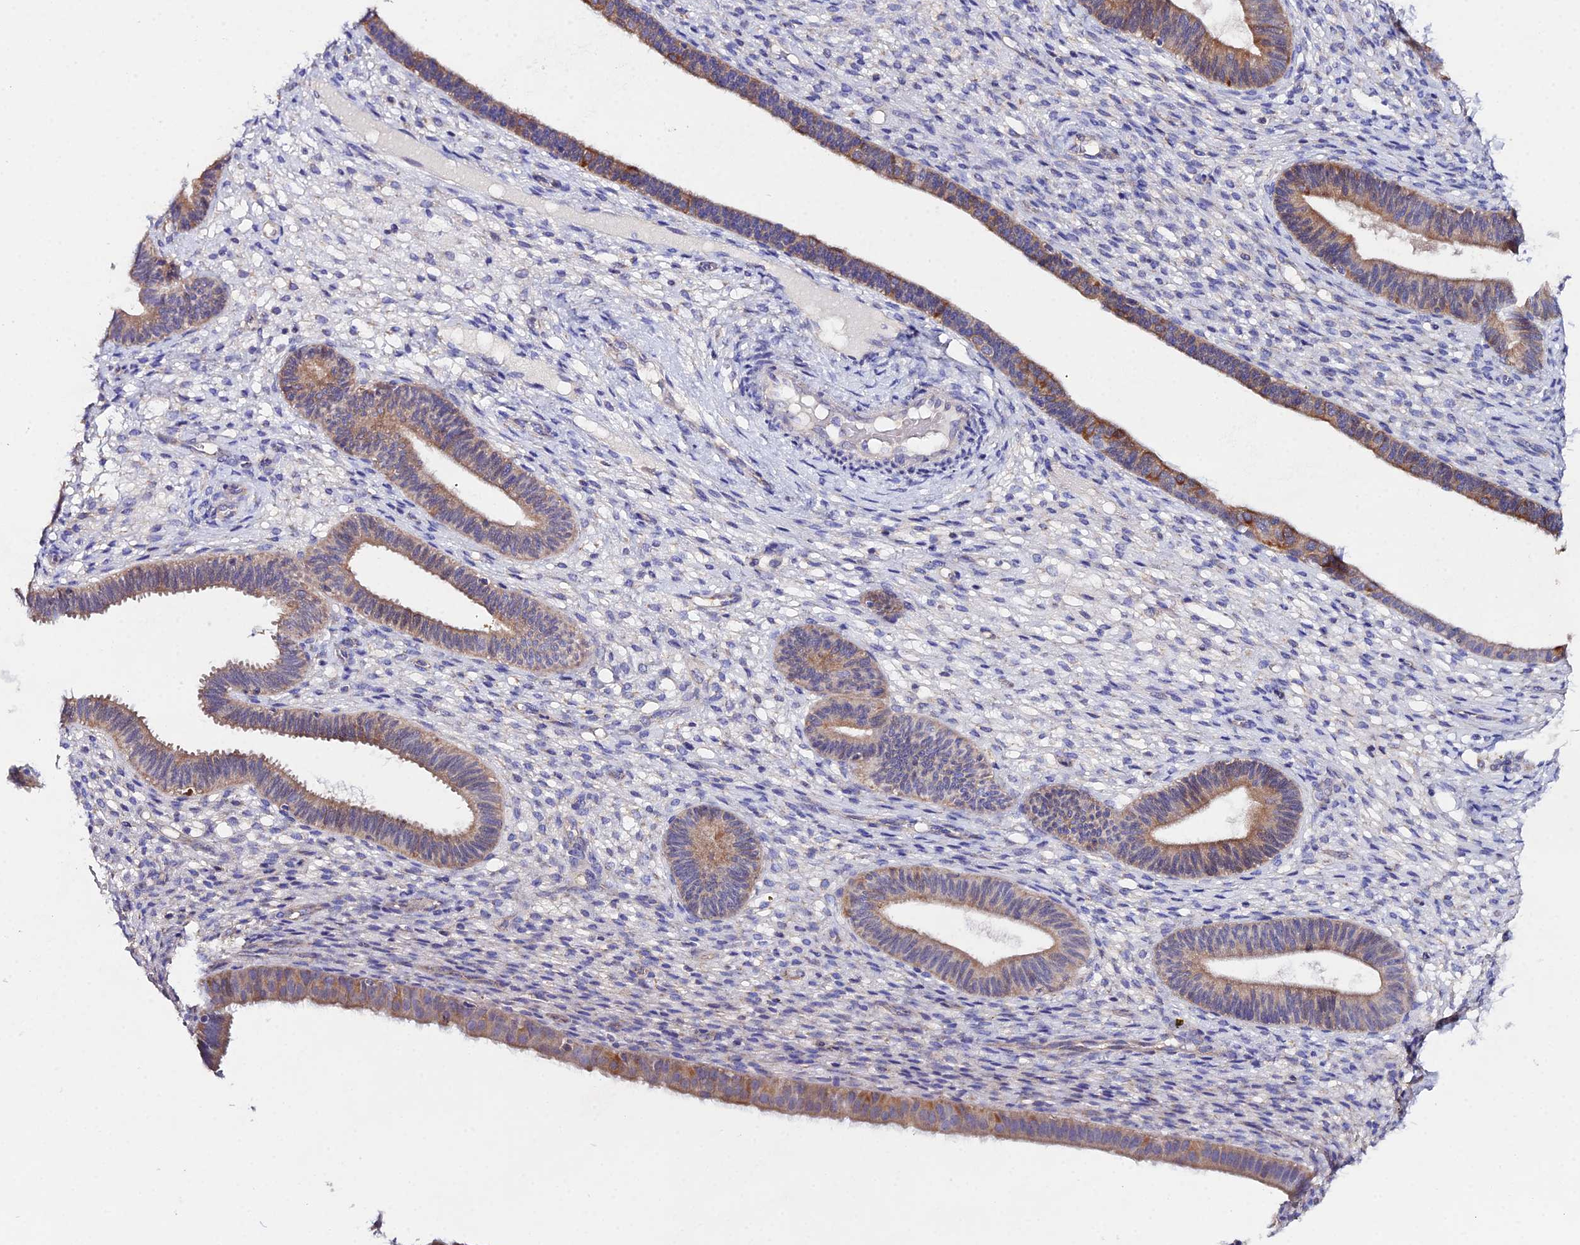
{"staining": {"intensity": "negative", "quantity": "none", "location": "none"}, "tissue": "endometrium", "cell_type": "Cells in endometrial stroma", "image_type": "normal", "snomed": [{"axis": "morphology", "description": "Normal tissue, NOS"}, {"axis": "topography", "description": "Endometrium"}], "caption": "Immunohistochemical staining of unremarkable endometrium displays no significant staining in cells in endometrial stroma.", "gene": "PPP2R2A", "patient": {"sex": "female", "age": 61}}